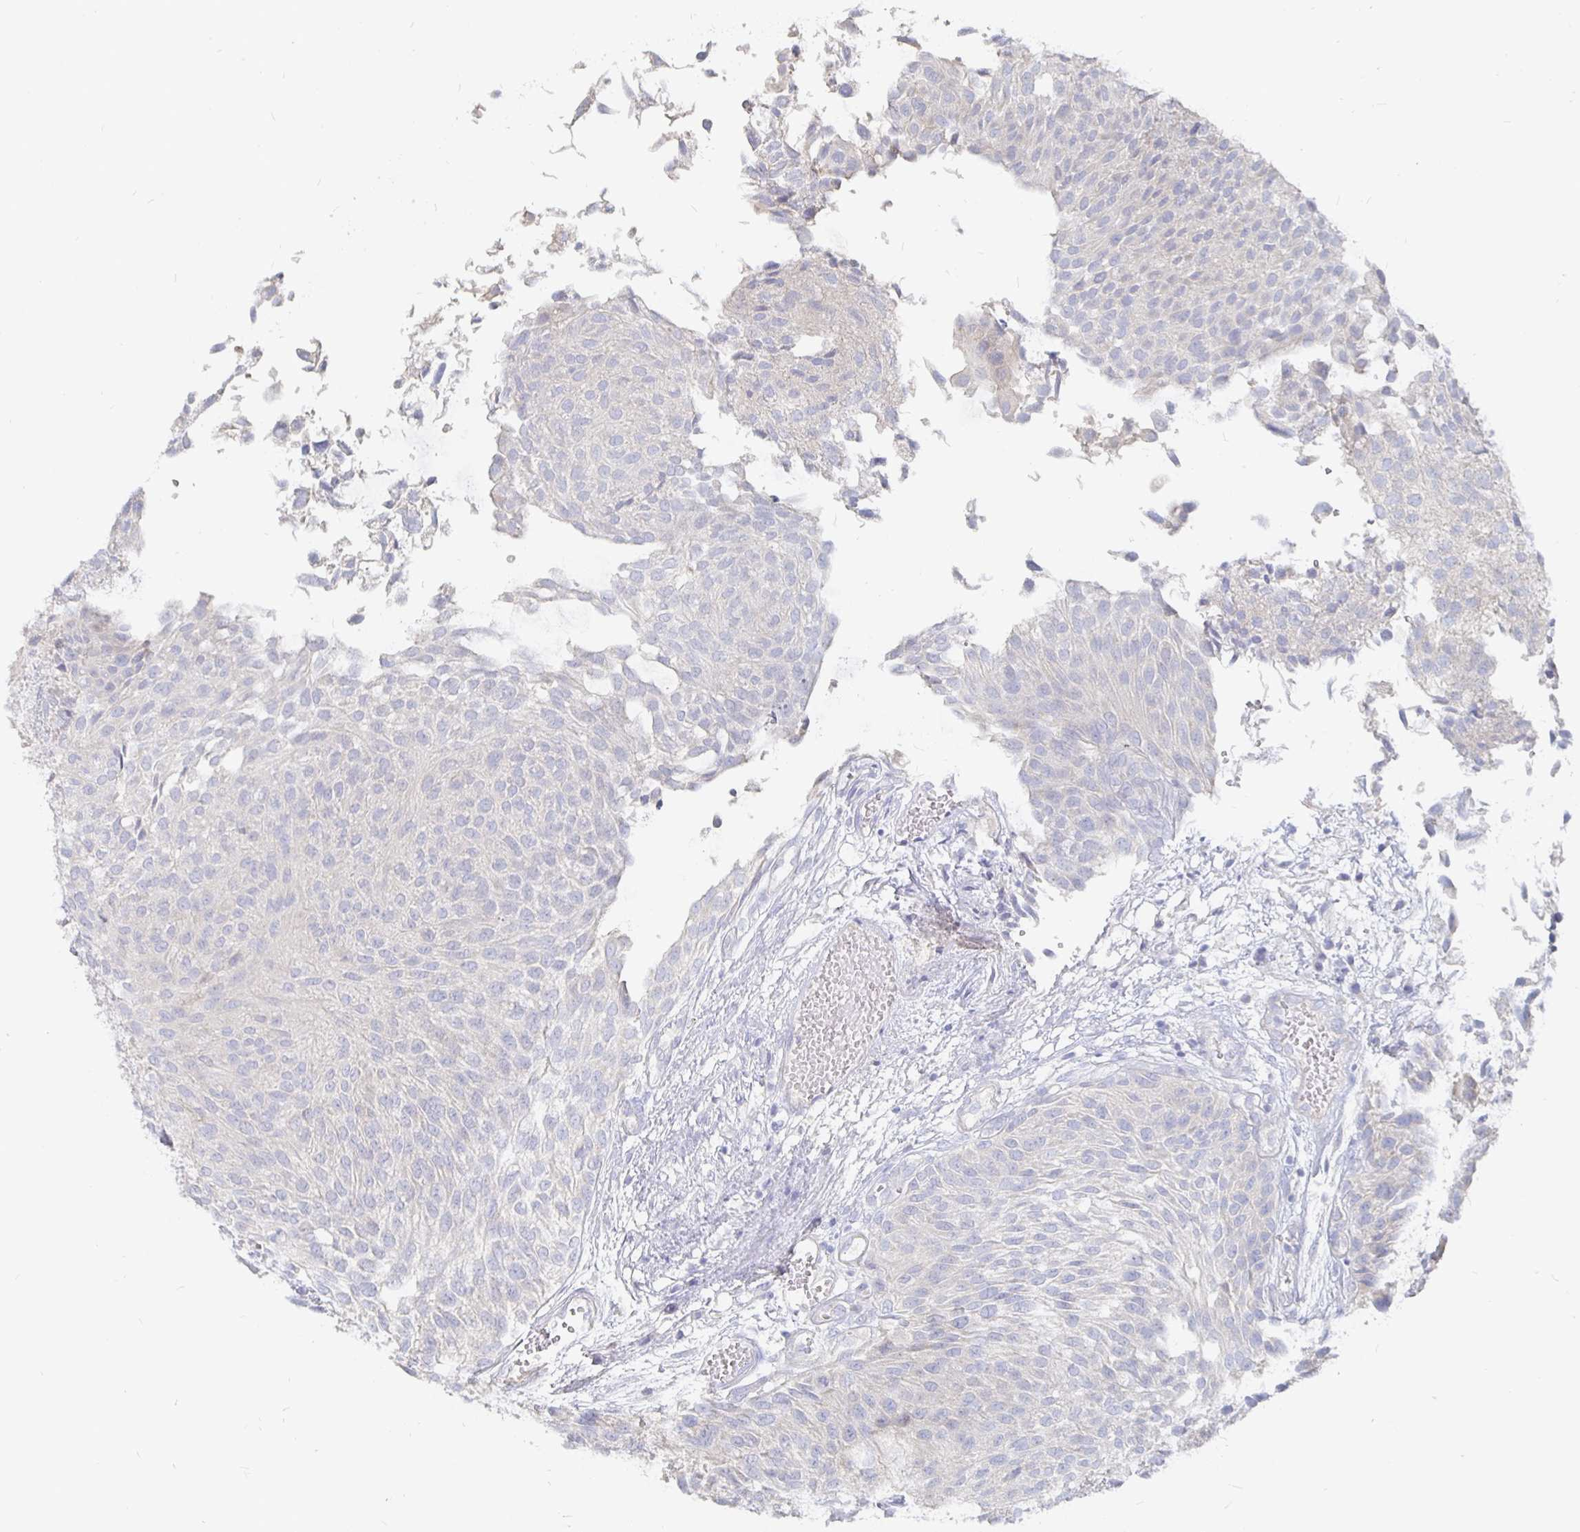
{"staining": {"intensity": "negative", "quantity": "none", "location": "none"}, "tissue": "urothelial cancer", "cell_type": "Tumor cells", "image_type": "cancer", "snomed": [{"axis": "morphology", "description": "Urothelial carcinoma, NOS"}, {"axis": "topography", "description": "Urinary bladder"}], "caption": "DAB immunohistochemical staining of urothelial cancer demonstrates no significant positivity in tumor cells.", "gene": "COX16", "patient": {"sex": "male", "age": 84}}